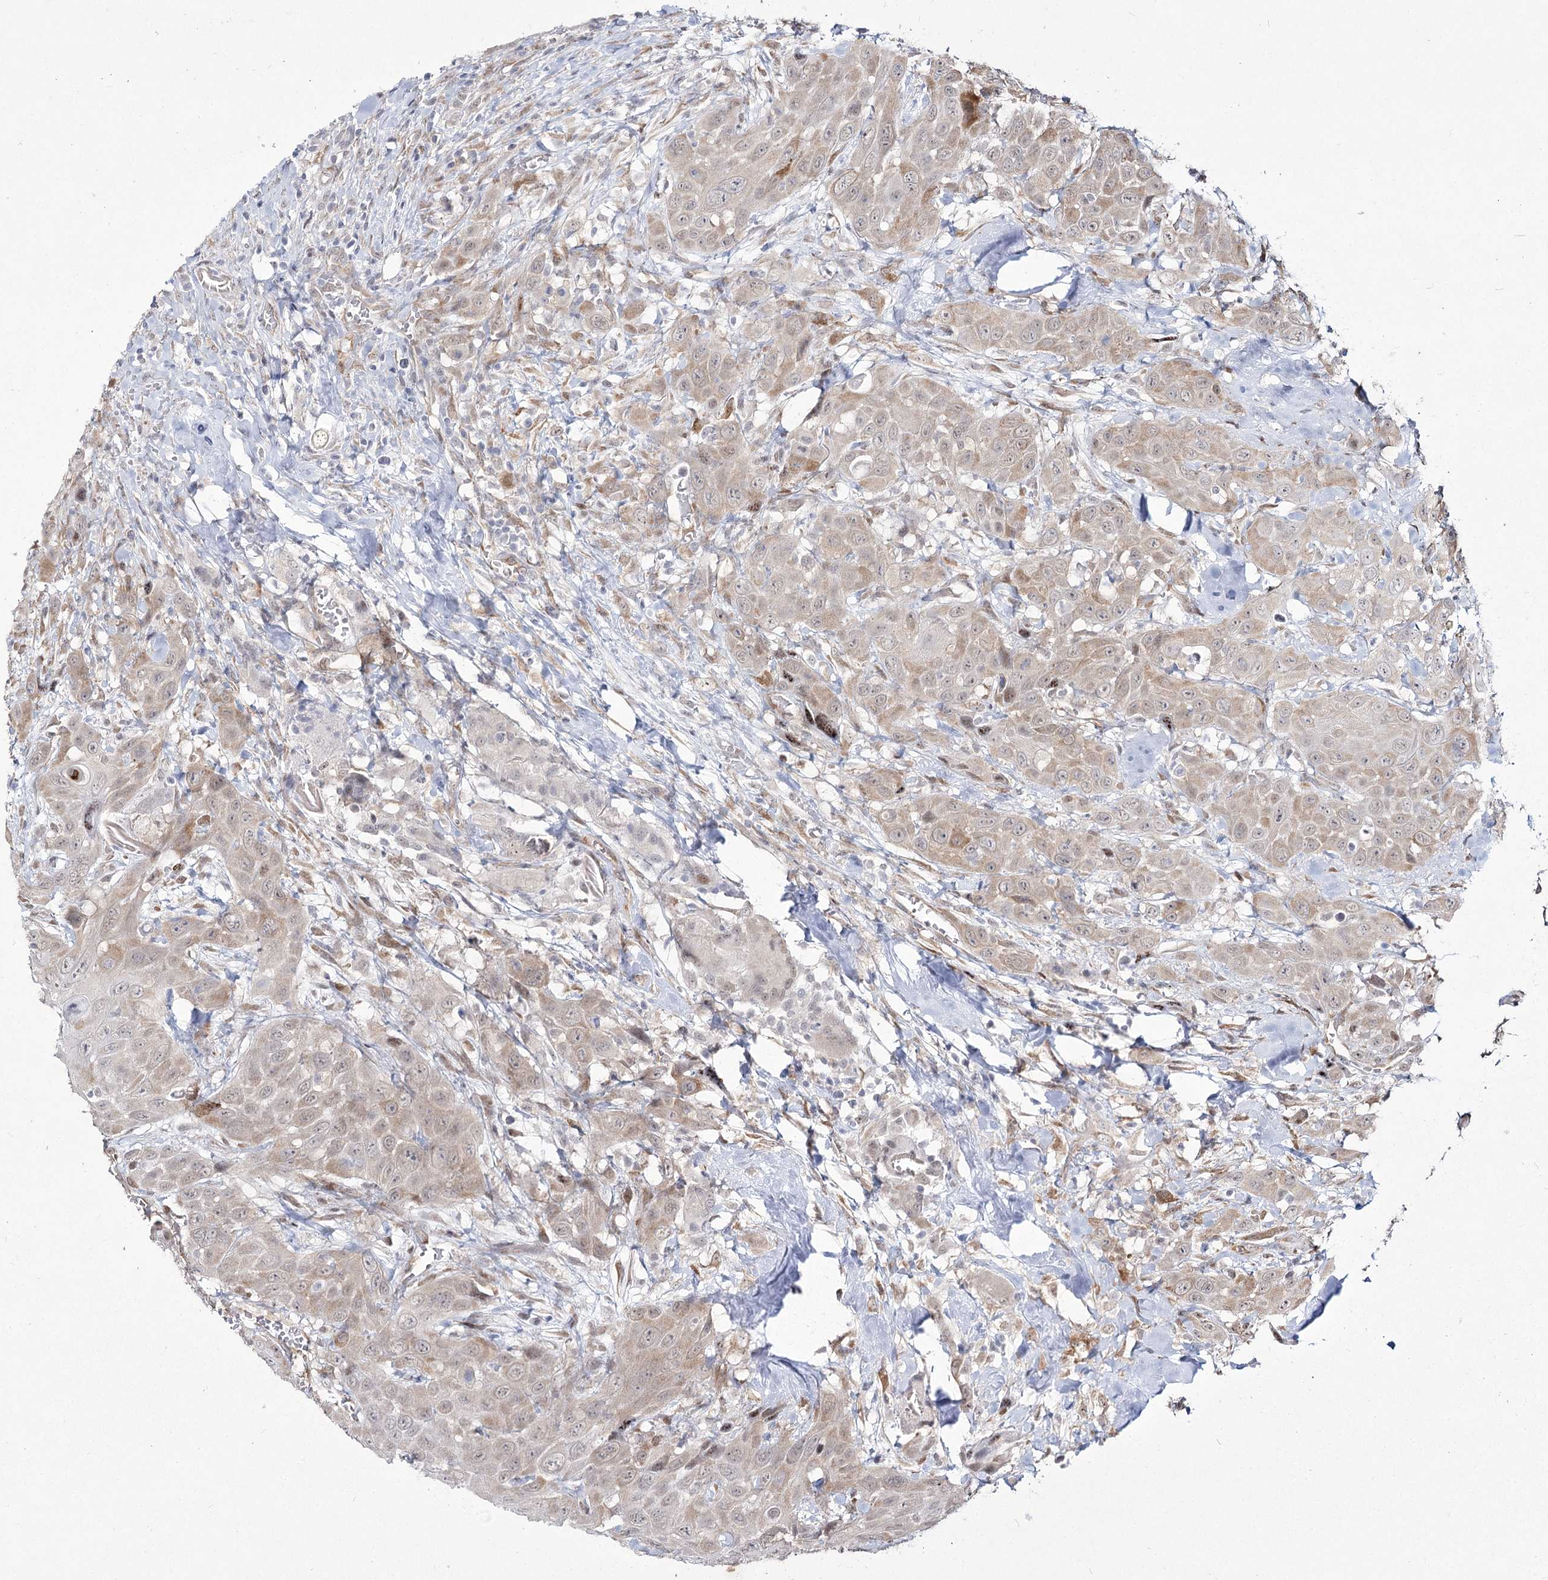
{"staining": {"intensity": "moderate", "quantity": "<25%", "location": "cytoplasmic/membranous,nuclear"}, "tissue": "head and neck cancer", "cell_type": "Tumor cells", "image_type": "cancer", "snomed": [{"axis": "morphology", "description": "Squamous cell carcinoma, NOS"}, {"axis": "topography", "description": "Head-Neck"}], "caption": "About <25% of tumor cells in human head and neck squamous cell carcinoma show moderate cytoplasmic/membranous and nuclear protein staining as visualized by brown immunohistochemical staining.", "gene": "YBX3", "patient": {"sex": "male", "age": 81}}